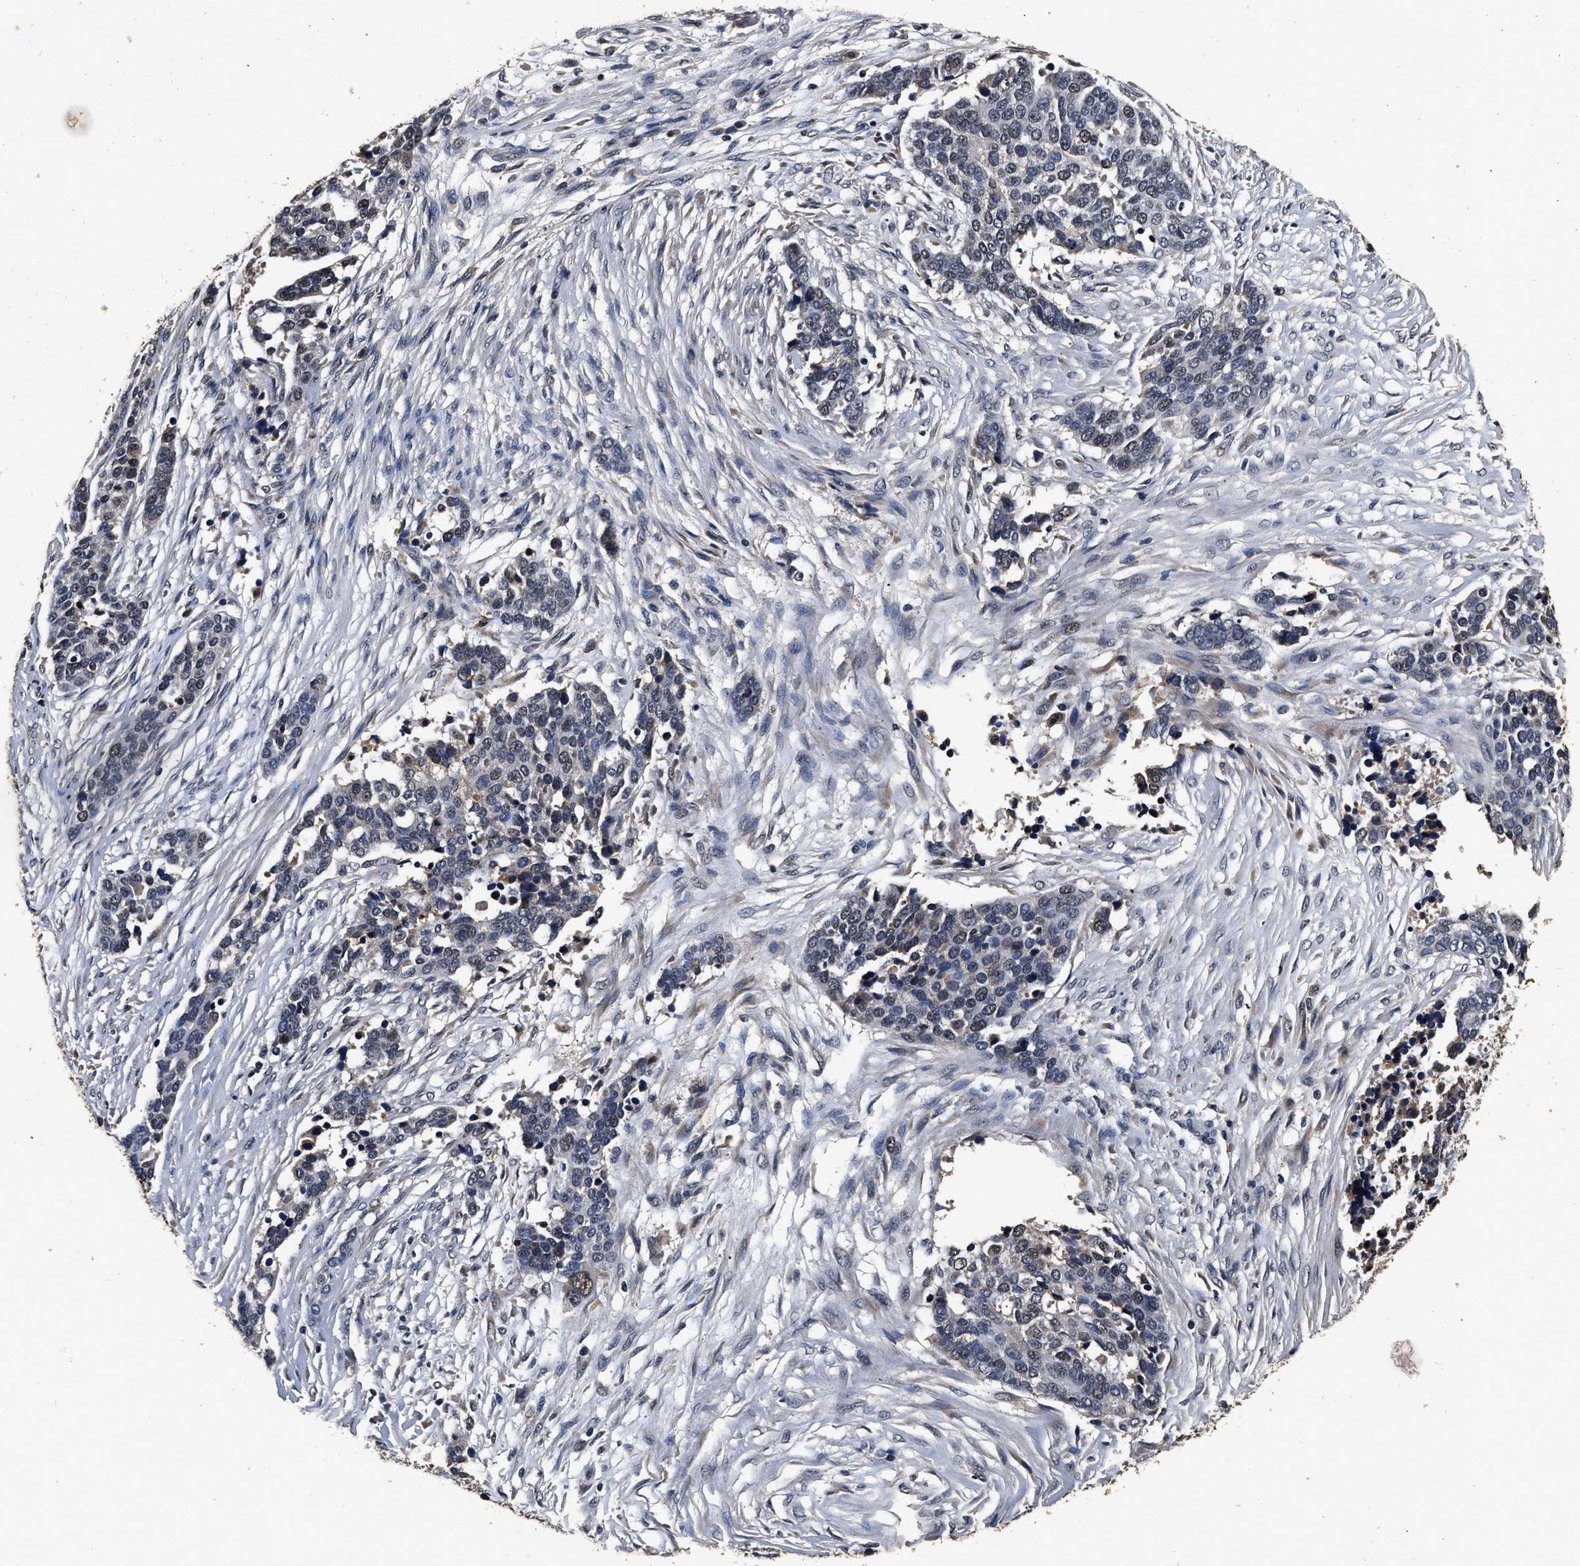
{"staining": {"intensity": "weak", "quantity": "<25%", "location": "nuclear"}, "tissue": "ovarian cancer", "cell_type": "Tumor cells", "image_type": "cancer", "snomed": [{"axis": "morphology", "description": "Cystadenocarcinoma, serous, NOS"}, {"axis": "topography", "description": "Ovary"}], "caption": "A photomicrograph of human ovarian serous cystadenocarcinoma is negative for staining in tumor cells.", "gene": "CSTF1", "patient": {"sex": "female", "age": 44}}